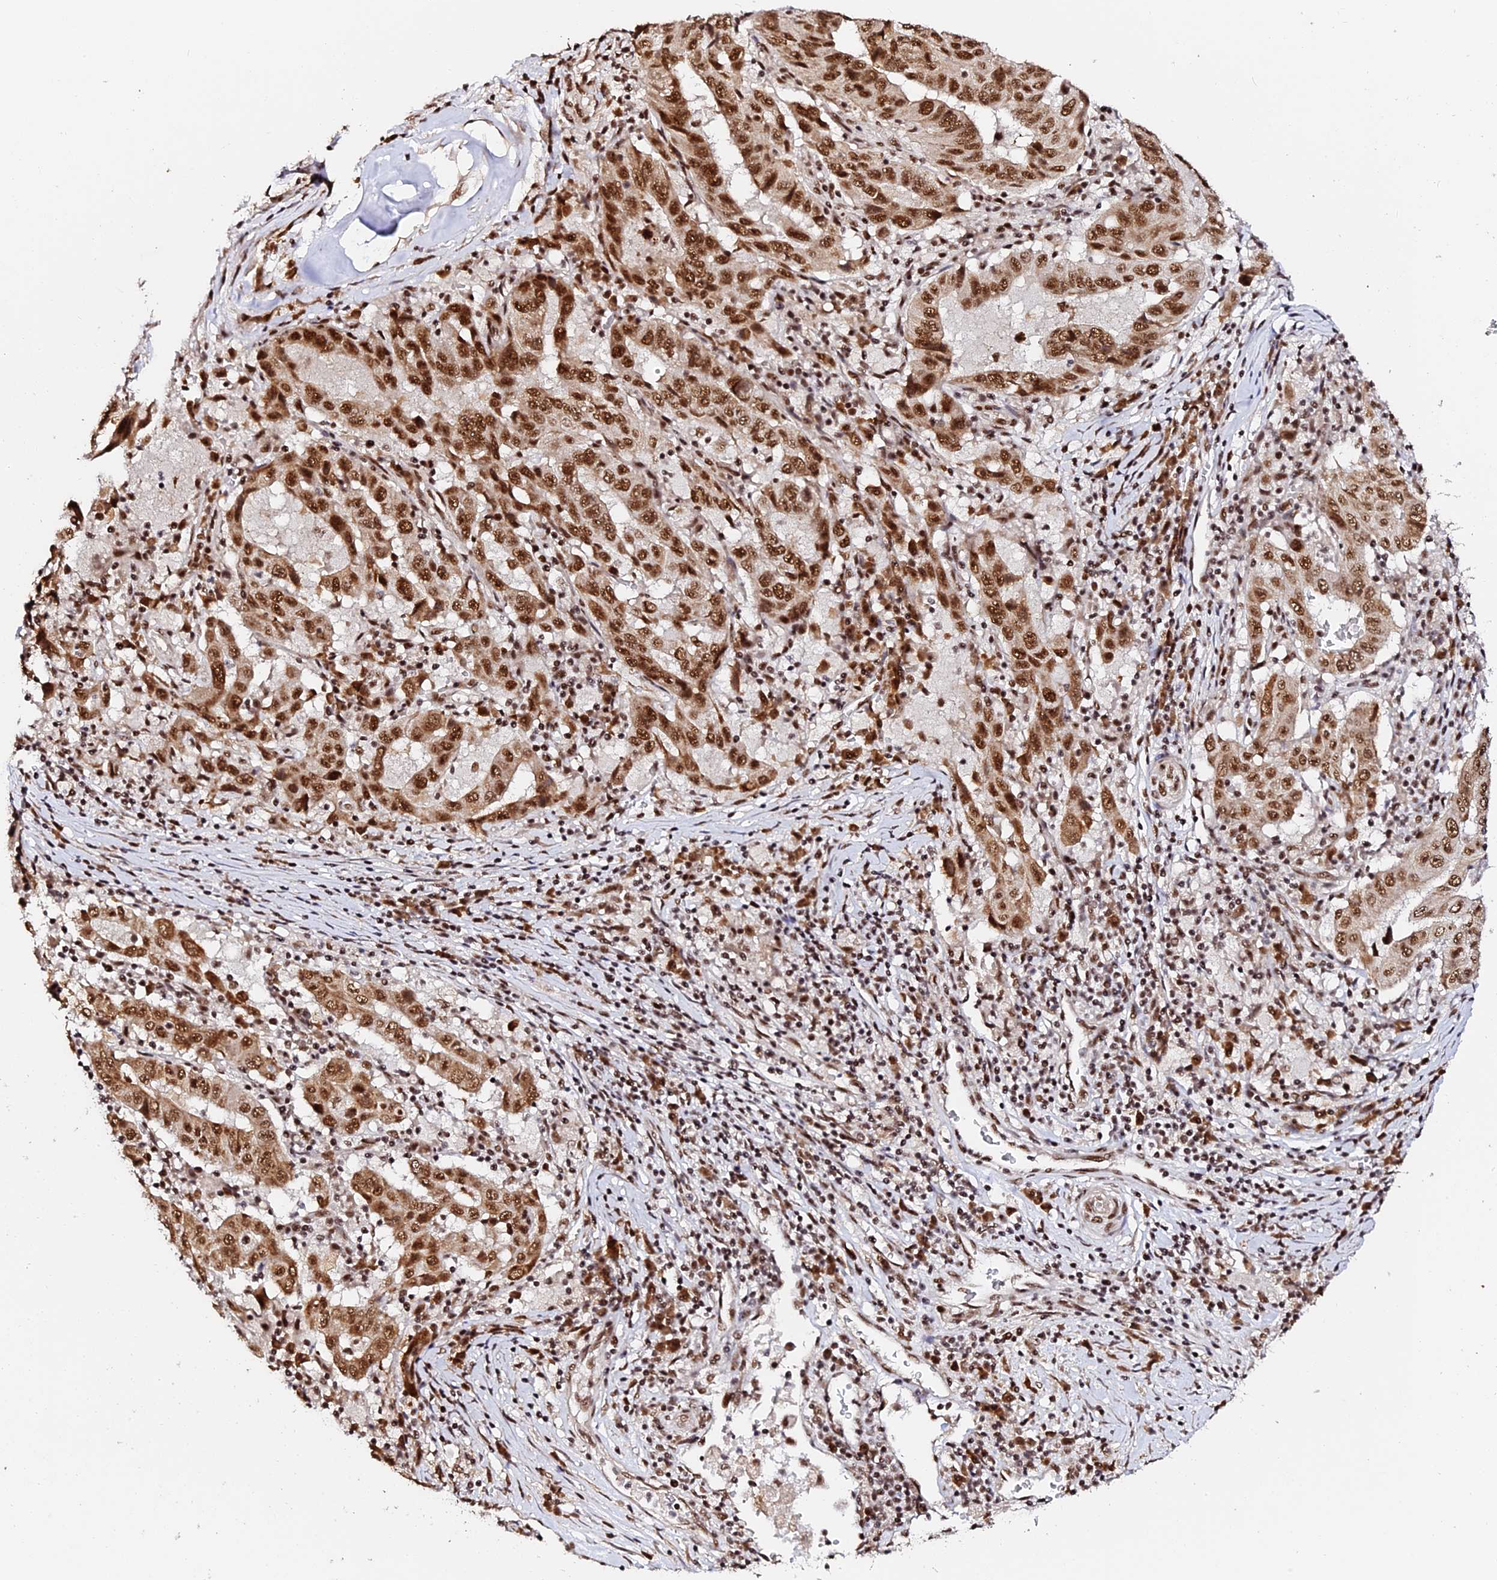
{"staining": {"intensity": "strong", "quantity": ">75%", "location": "nuclear"}, "tissue": "pancreatic cancer", "cell_type": "Tumor cells", "image_type": "cancer", "snomed": [{"axis": "morphology", "description": "Adenocarcinoma, NOS"}, {"axis": "topography", "description": "Pancreas"}], "caption": "Human adenocarcinoma (pancreatic) stained for a protein (brown) reveals strong nuclear positive staining in about >75% of tumor cells.", "gene": "MCRS1", "patient": {"sex": "male", "age": 63}}